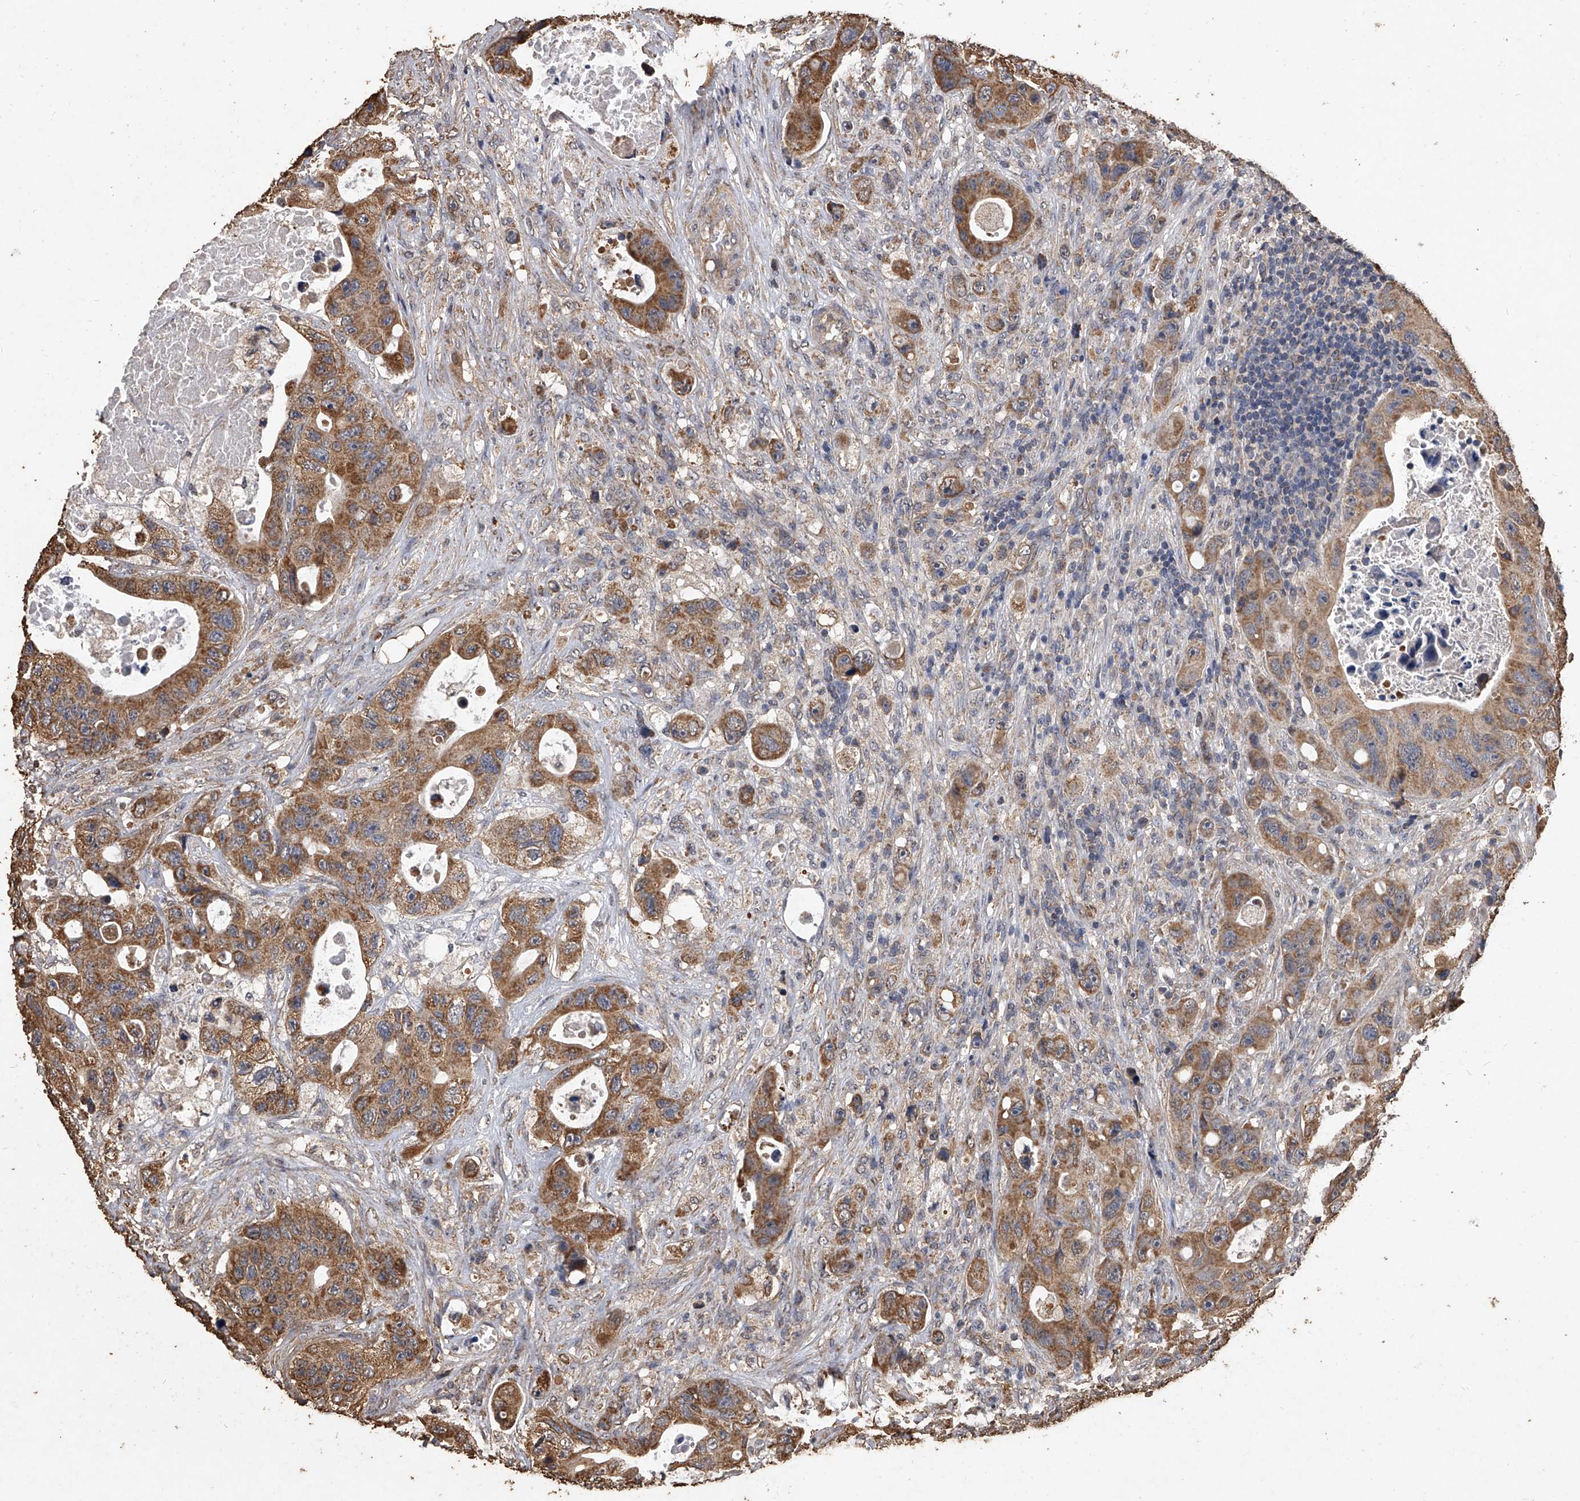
{"staining": {"intensity": "moderate", "quantity": ">75%", "location": "cytoplasmic/membranous"}, "tissue": "colorectal cancer", "cell_type": "Tumor cells", "image_type": "cancer", "snomed": [{"axis": "morphology", "description": "Adenocarcinoma, NOS"}, {"axis": "topography", "description": "Colon"}], "caption": "A medium amount of moderate cytoplasmic/membranous positivity is seen in about >75% of tumor cells in colorectal cancer (adenocarcinoma) tissue.", "gene": "MRPL28", "patient": {"sex": "female", "age": 46}}